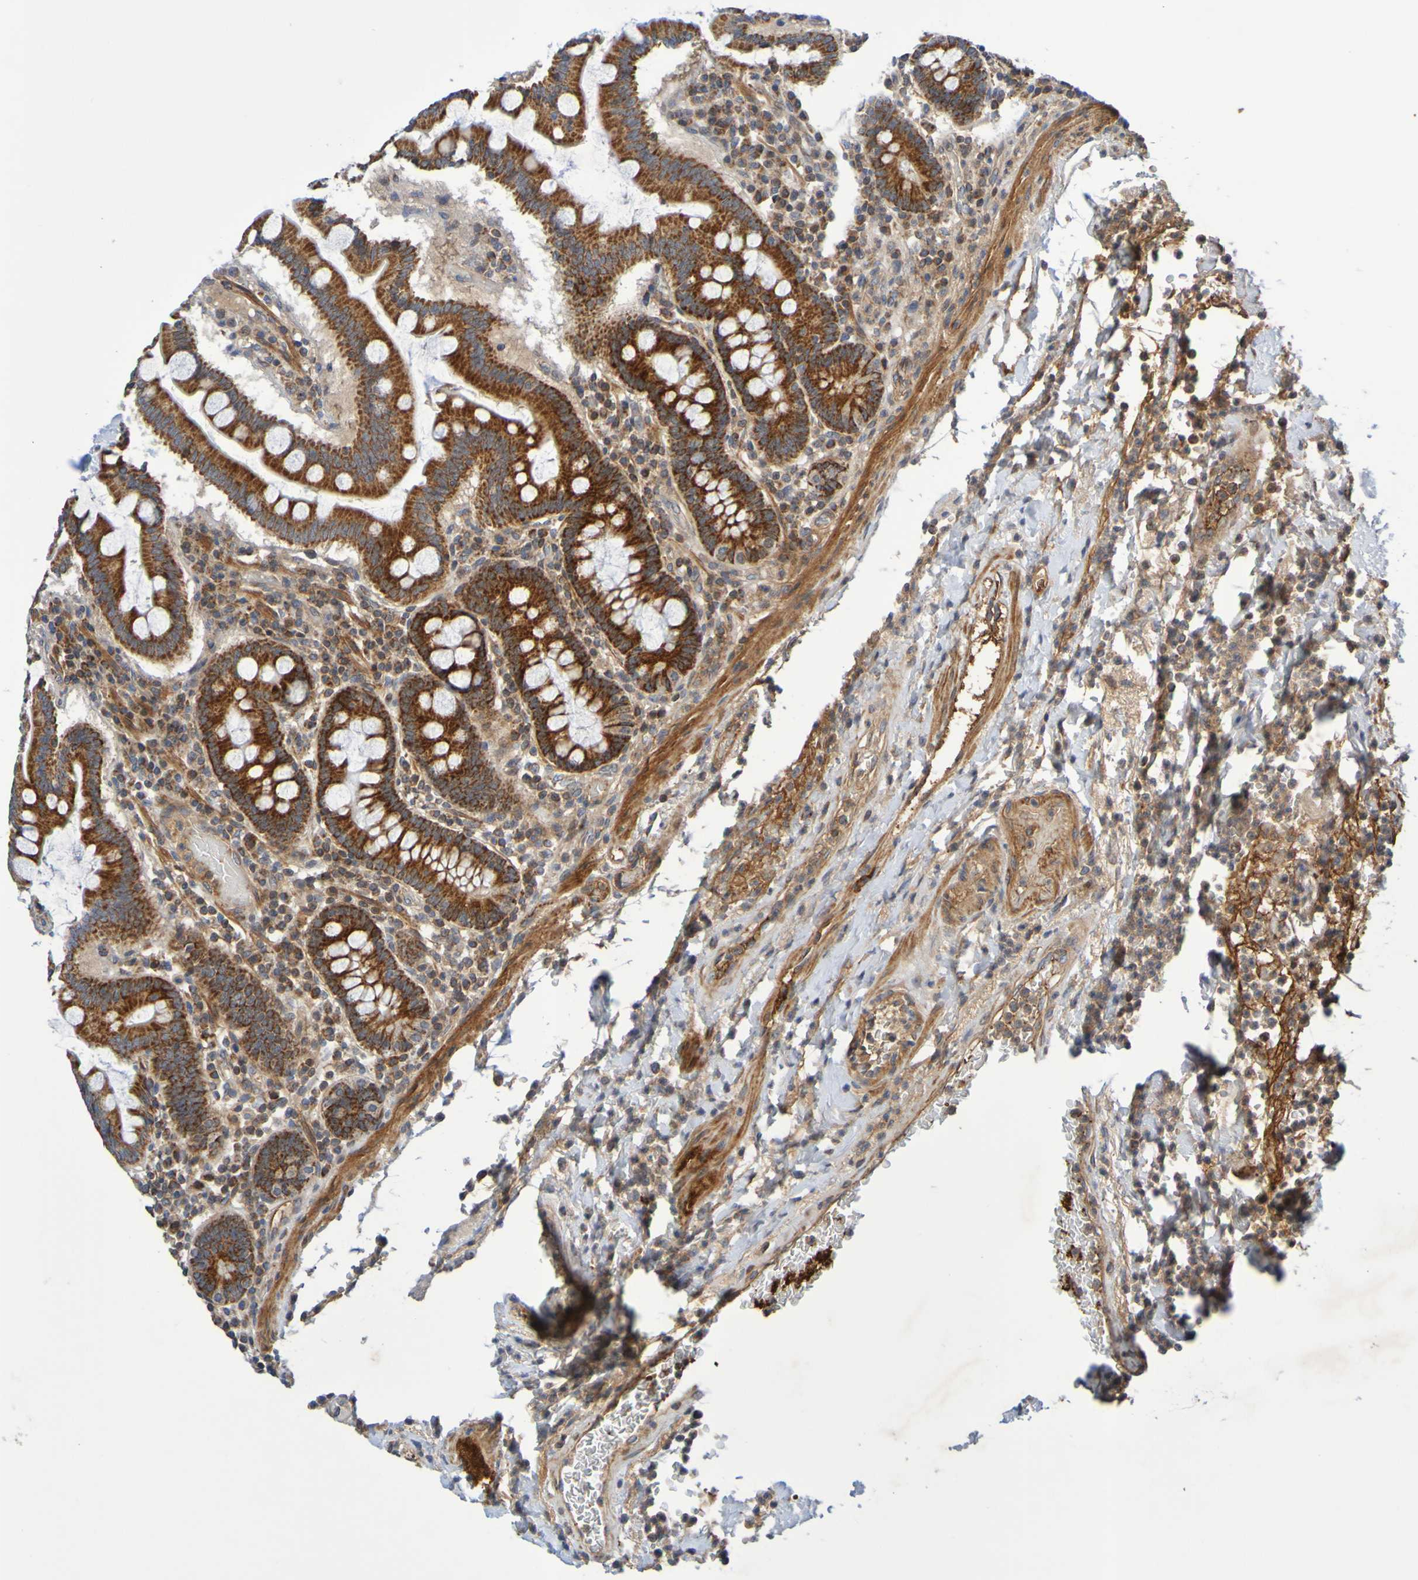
{"staining": {"intensity": "strong", "quantity": ">75%", "location": "cytoplasmic/membranous"}, "tissue": "stomach", "cell_type": "Glandular cells", "image_type": "normal", "snomed": [{"axis": "morphology", "description": "Normal tissue, NOS"}, {"axis": "topography", "description": "Stomach, upper"}], "caption": "This micrograph displays unremarkable stomach stained with IHC to label a protein in brown. The cytoplasmic/membranous of glandular cells show strong positivity for the protein. Nuclei are counter-stained blue.", "gene": "CCDC51", "patient": {"sex": "male", "age": 68}}